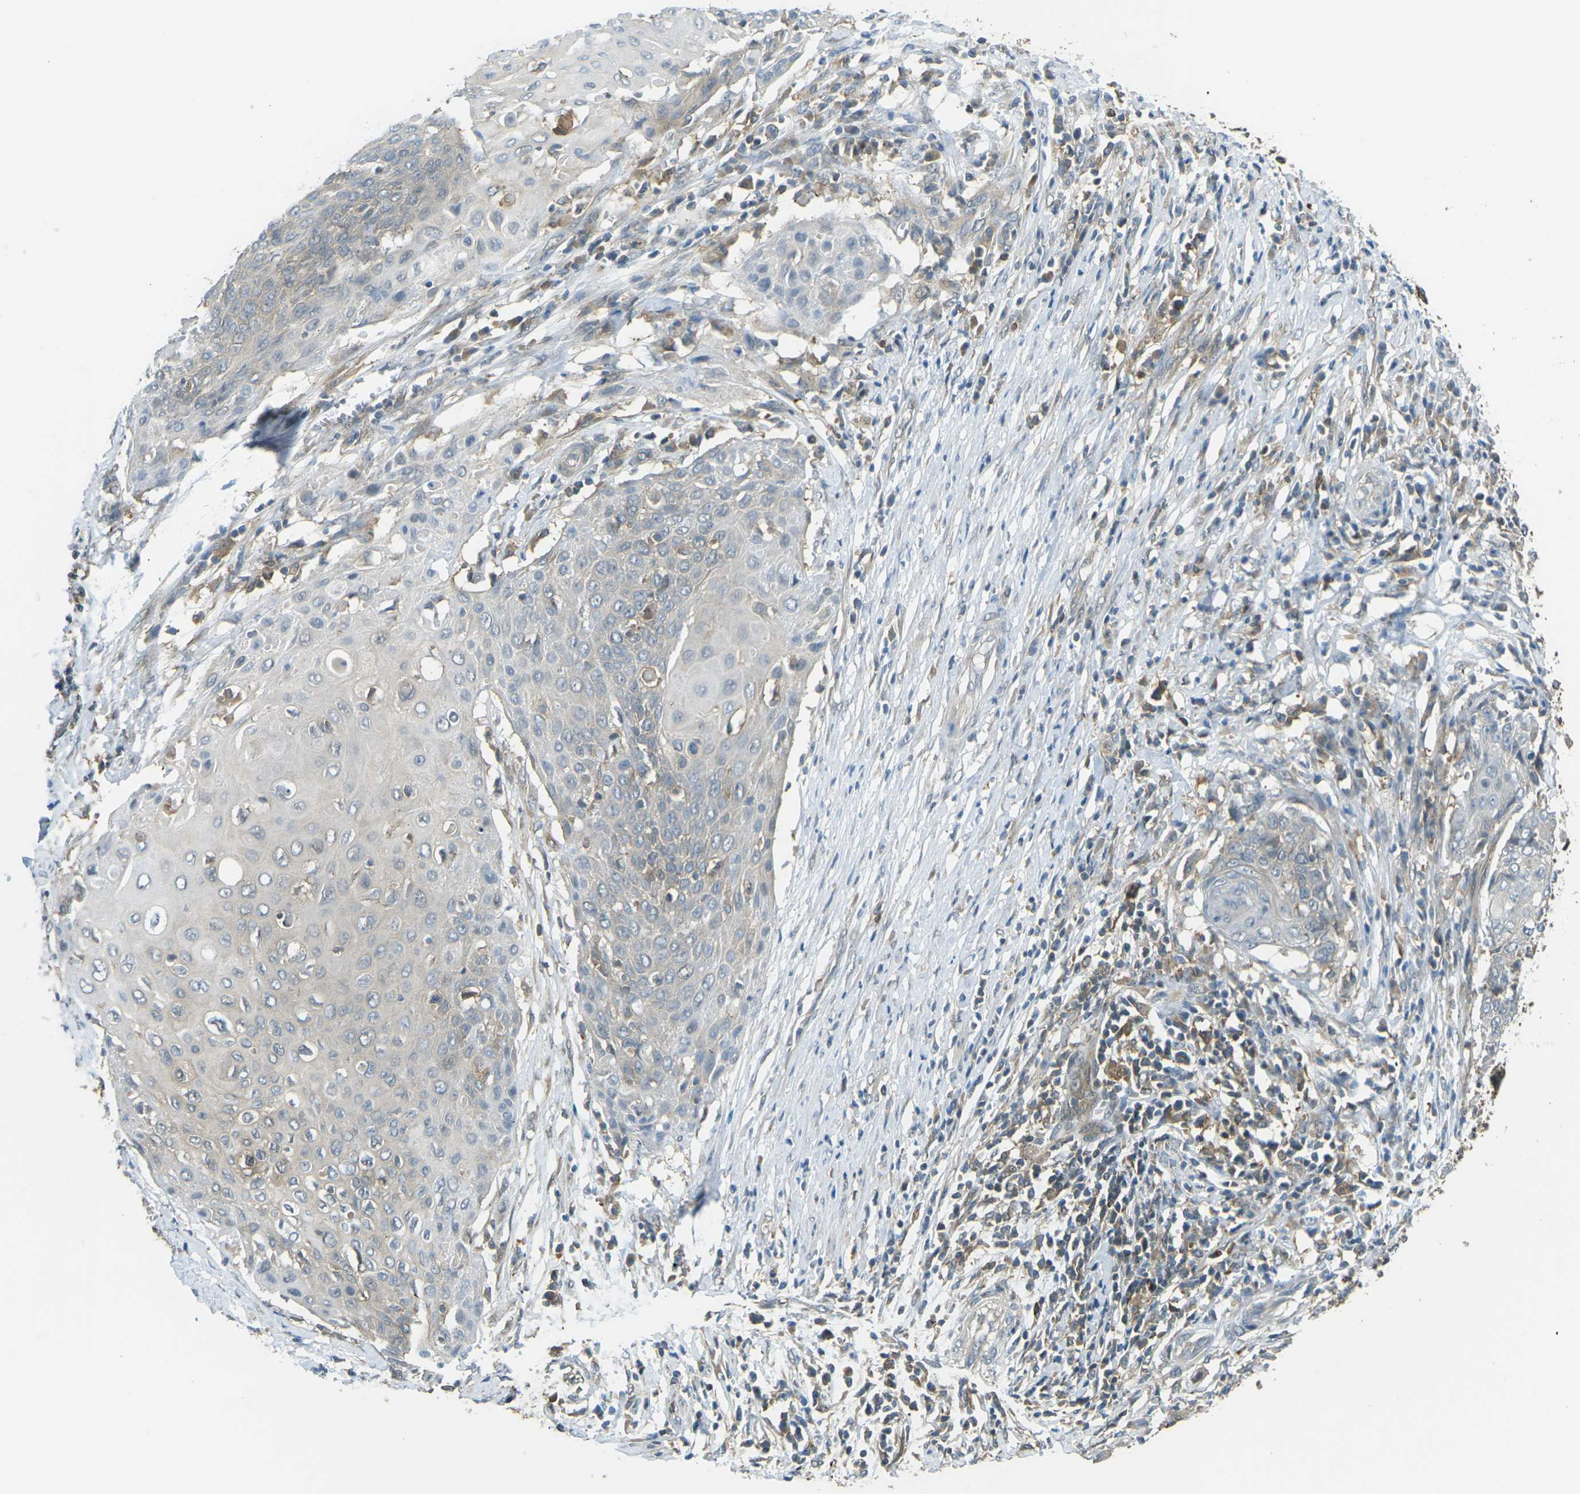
{"staining": {"intensity": "weak", "quantity": "<25%", "location": "cytoplasmic/membranous"}, "tissue": "cervical cancer", "cell_type": "Tumor cells", "image_type": "cancer", "snomed": [{"axis": "morphology", "description": "Squamous cell carcinoma, NOS"}, {"axis": "topography", "description": "Cervix"}], "caption": "A histopathology image of human cervical cancer is negative for staining in tumor cells.", "gene": "PIEZO2", "patient": {"sex": "female", "age": 39}}